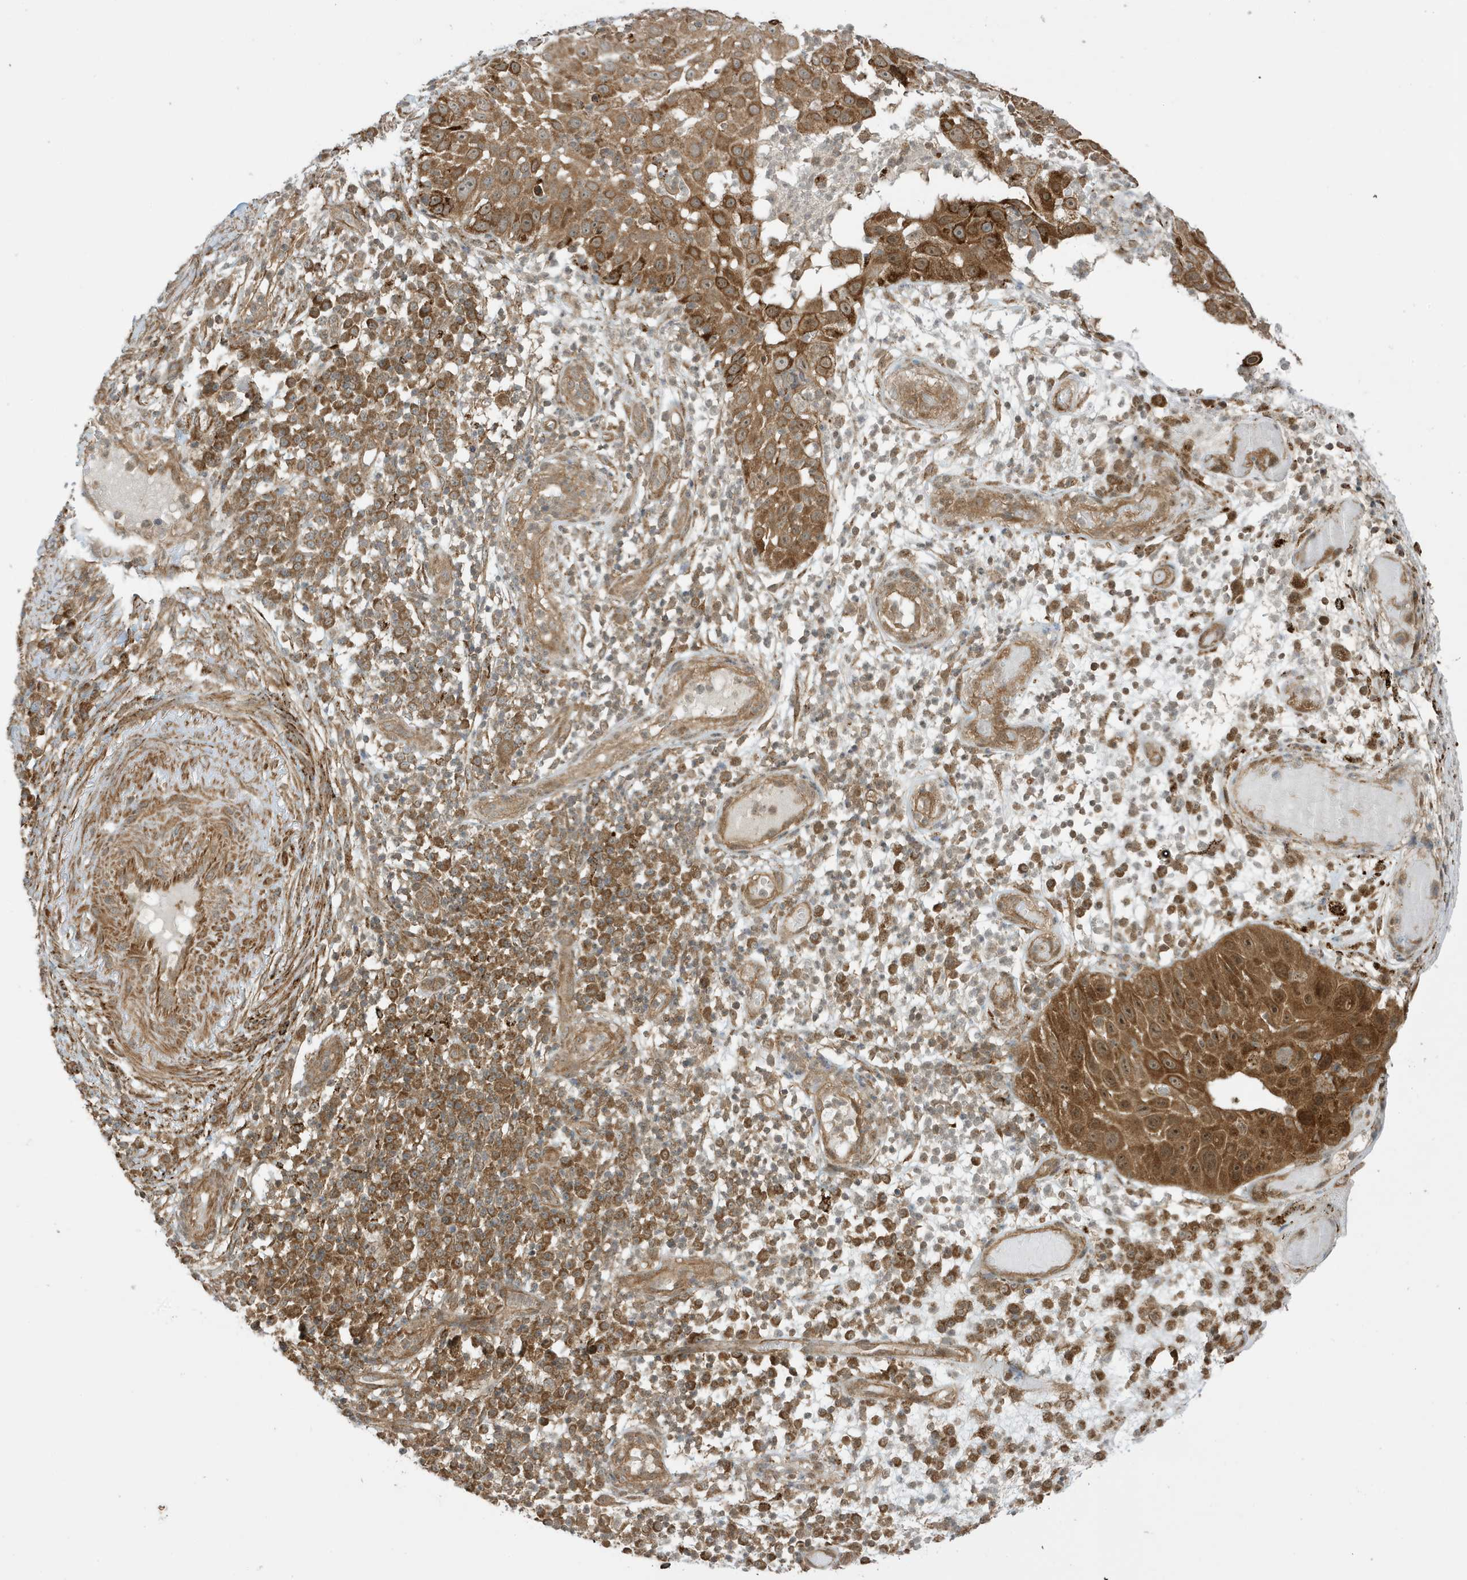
{"staining": {"intensity": "strong", "quantity": ">75%", "location": "cytoplasmic/membranous"}, "tissue": "skin cancer", "cell_type": "Tumor cells", "image_type": "cancer", "snomed": [{"axis": "morphology", "description": "Squamous cell carcinoma, NOS"}, {"axis": "topography", "description": "Skin"}], "caption": "High-power microscopy captured an immunohistochemistry micrograph of skin squamous cell carcinoma, revealing strong cytoplasmic/membranous expression in about >75% of tumor cells. (Brightfield microscopy of DAB IHC at high magnification).", "gene": "DHX36", "patient": {"sex": "female", "age": 44}}